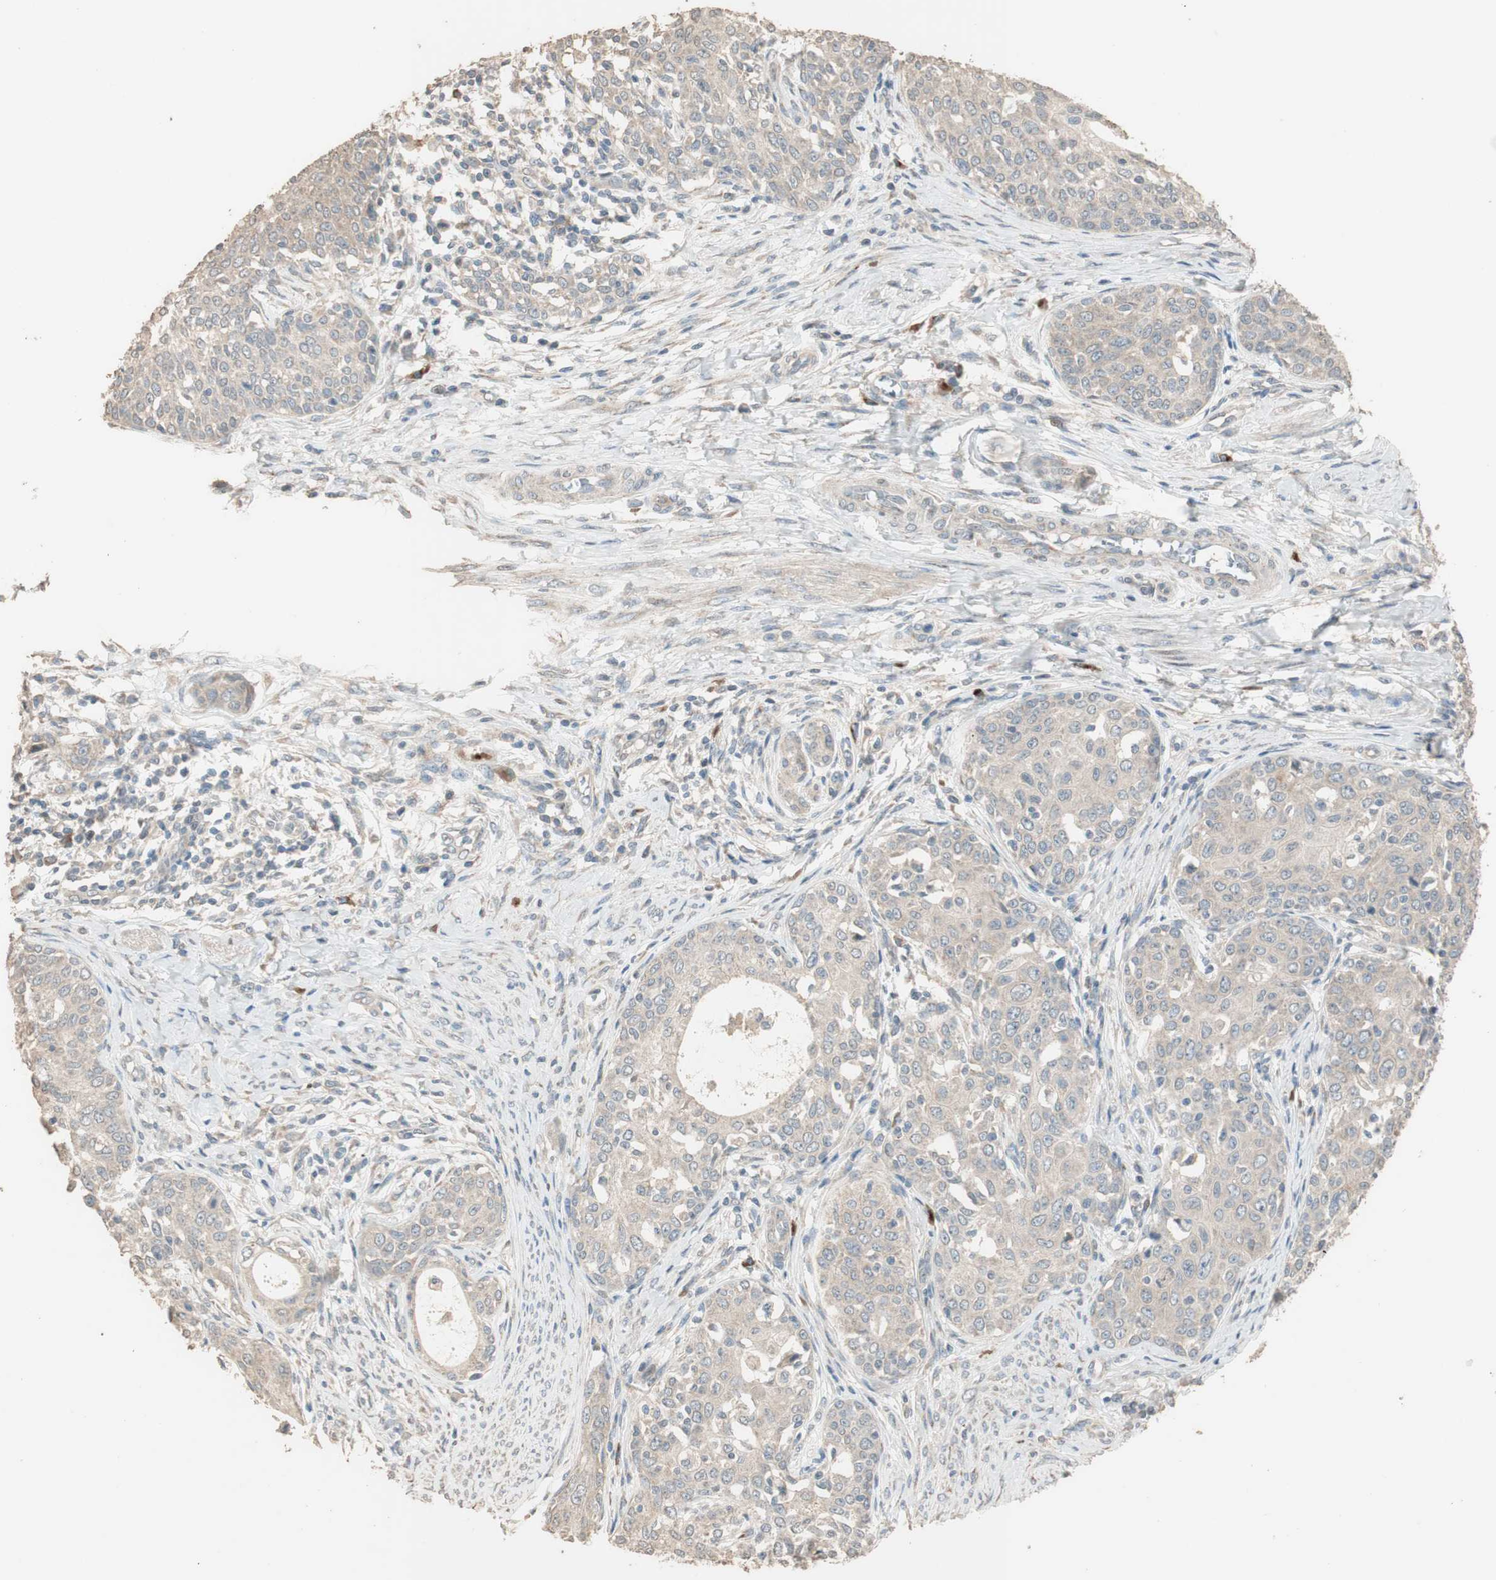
{"staining": {"intensity": "weak", "quantity": ">75%", "location": "cytoplasmic/membranous"}, "tissue": "cervical cancer", "cell_type": "Tumor cells", "image_type": "cancer", "snomed": [{"axis": "morphology", "description": "Squamous cell carcinoma, NOS"}, {"axis": "morphology", "description": "Adenocarcinoma, NOS"}, {"axis": "topography", "description": "Cervix"}], "caption": "IHC (DAB (3,3'-diaminobenzidine)) staining of human cervical cancer (squamous cell carcinoma) shows weak cytoplasmic/membranous protein expression in about >75% of tumor cells.", "gene": "RARRES1", "patient": {"sex": "female", "age": 52}}